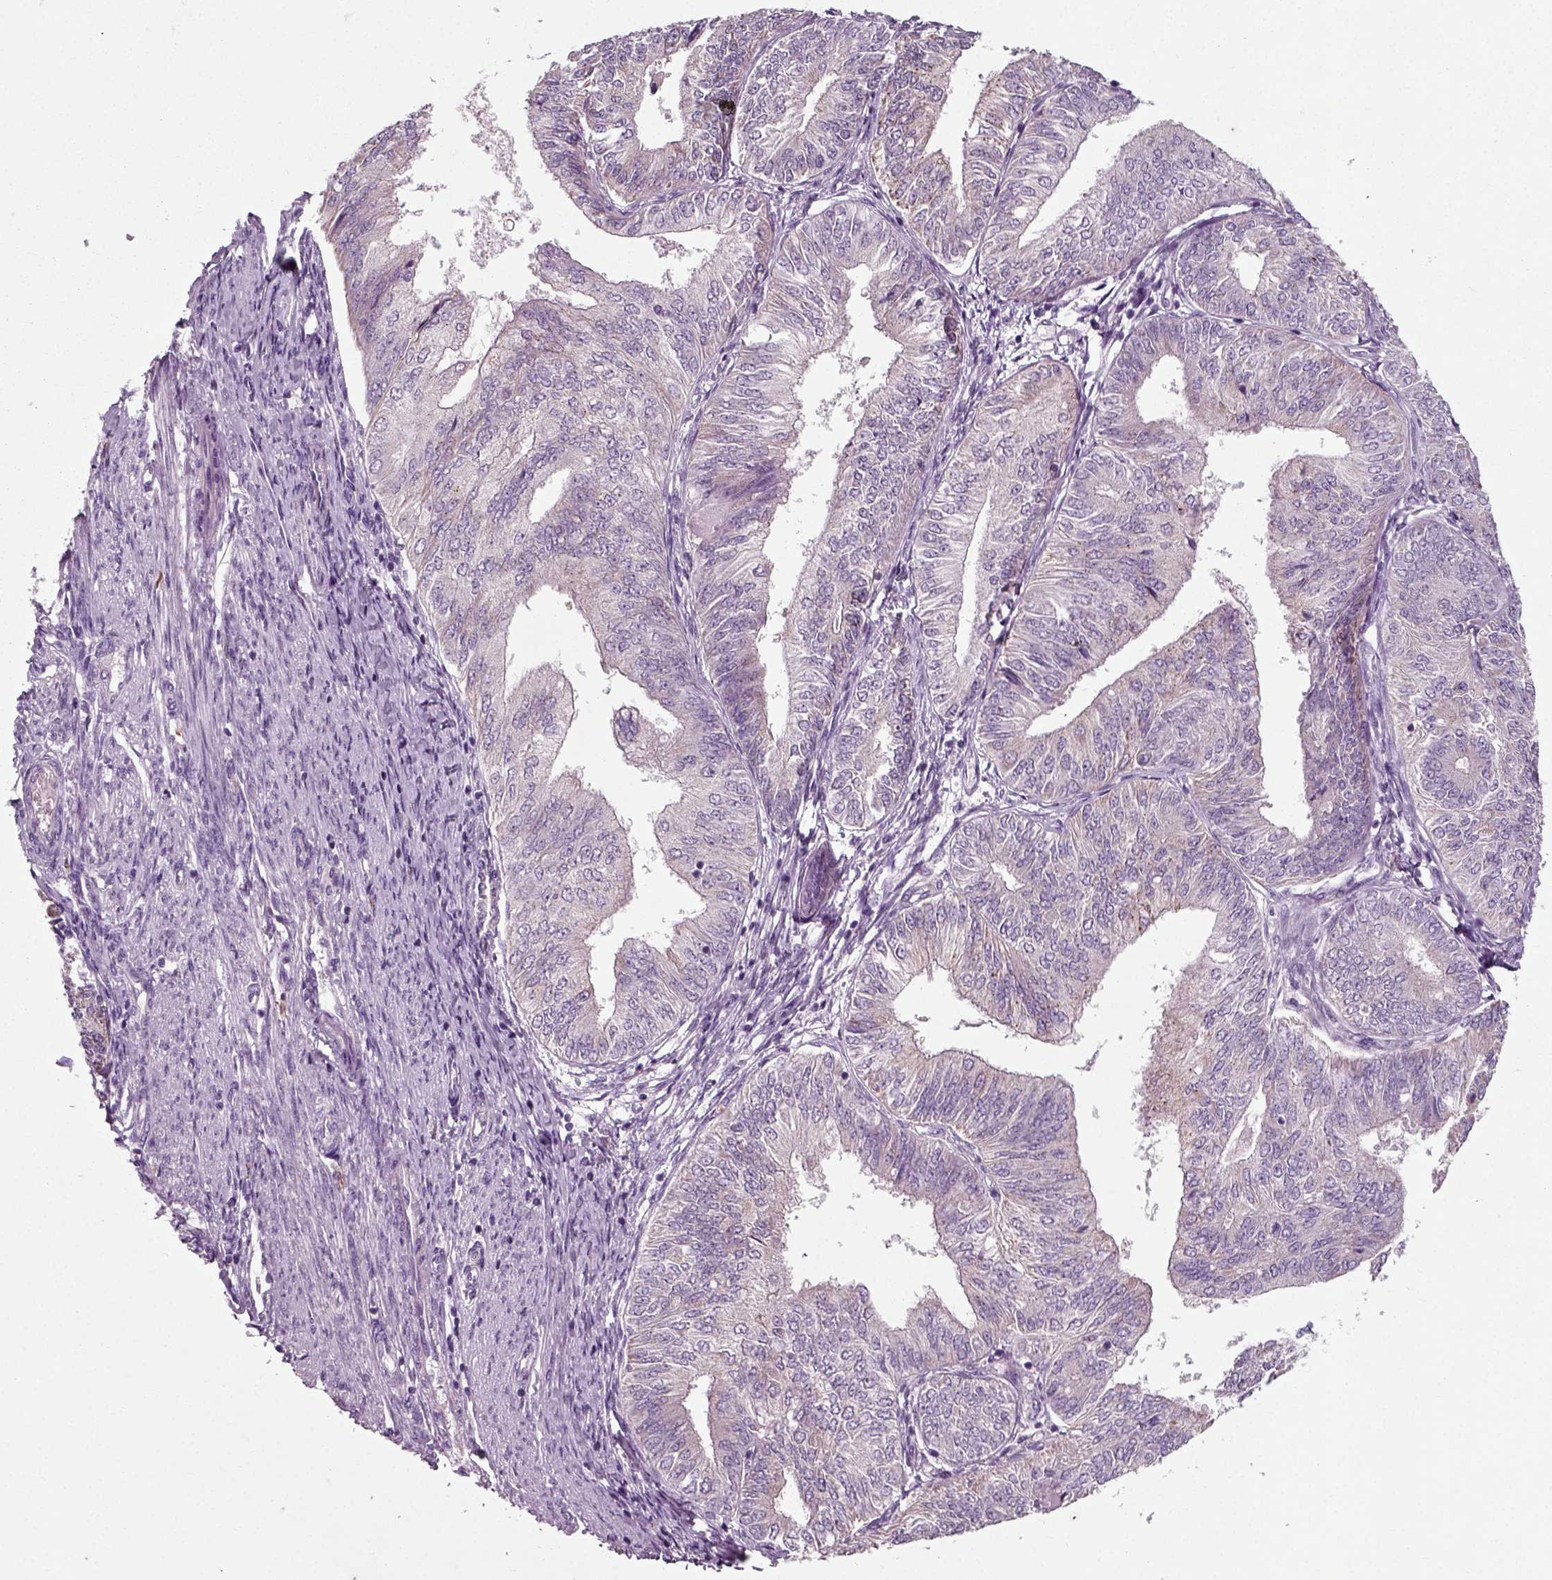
{"staining": {"intensity": "weak", "quantity": "<25%", "location": "cytoplasmic/membranous"}, "tissue": "endometrial cancer", "cell_type": "Tumor cells", "image_type": "cancer", "snomed": [{"axis": "morphology", "description": "Adenocarcinoma, NOS"}, {"axis": "topography", "description": "Endometrium"}], "caption": "A micrograph of endometrial cancer (adenocarcinoma) stained for a protein exhibits no brown staining in tumor cells.", "gene": "RND2", "patient": {"sex": "female", "age": 58}}